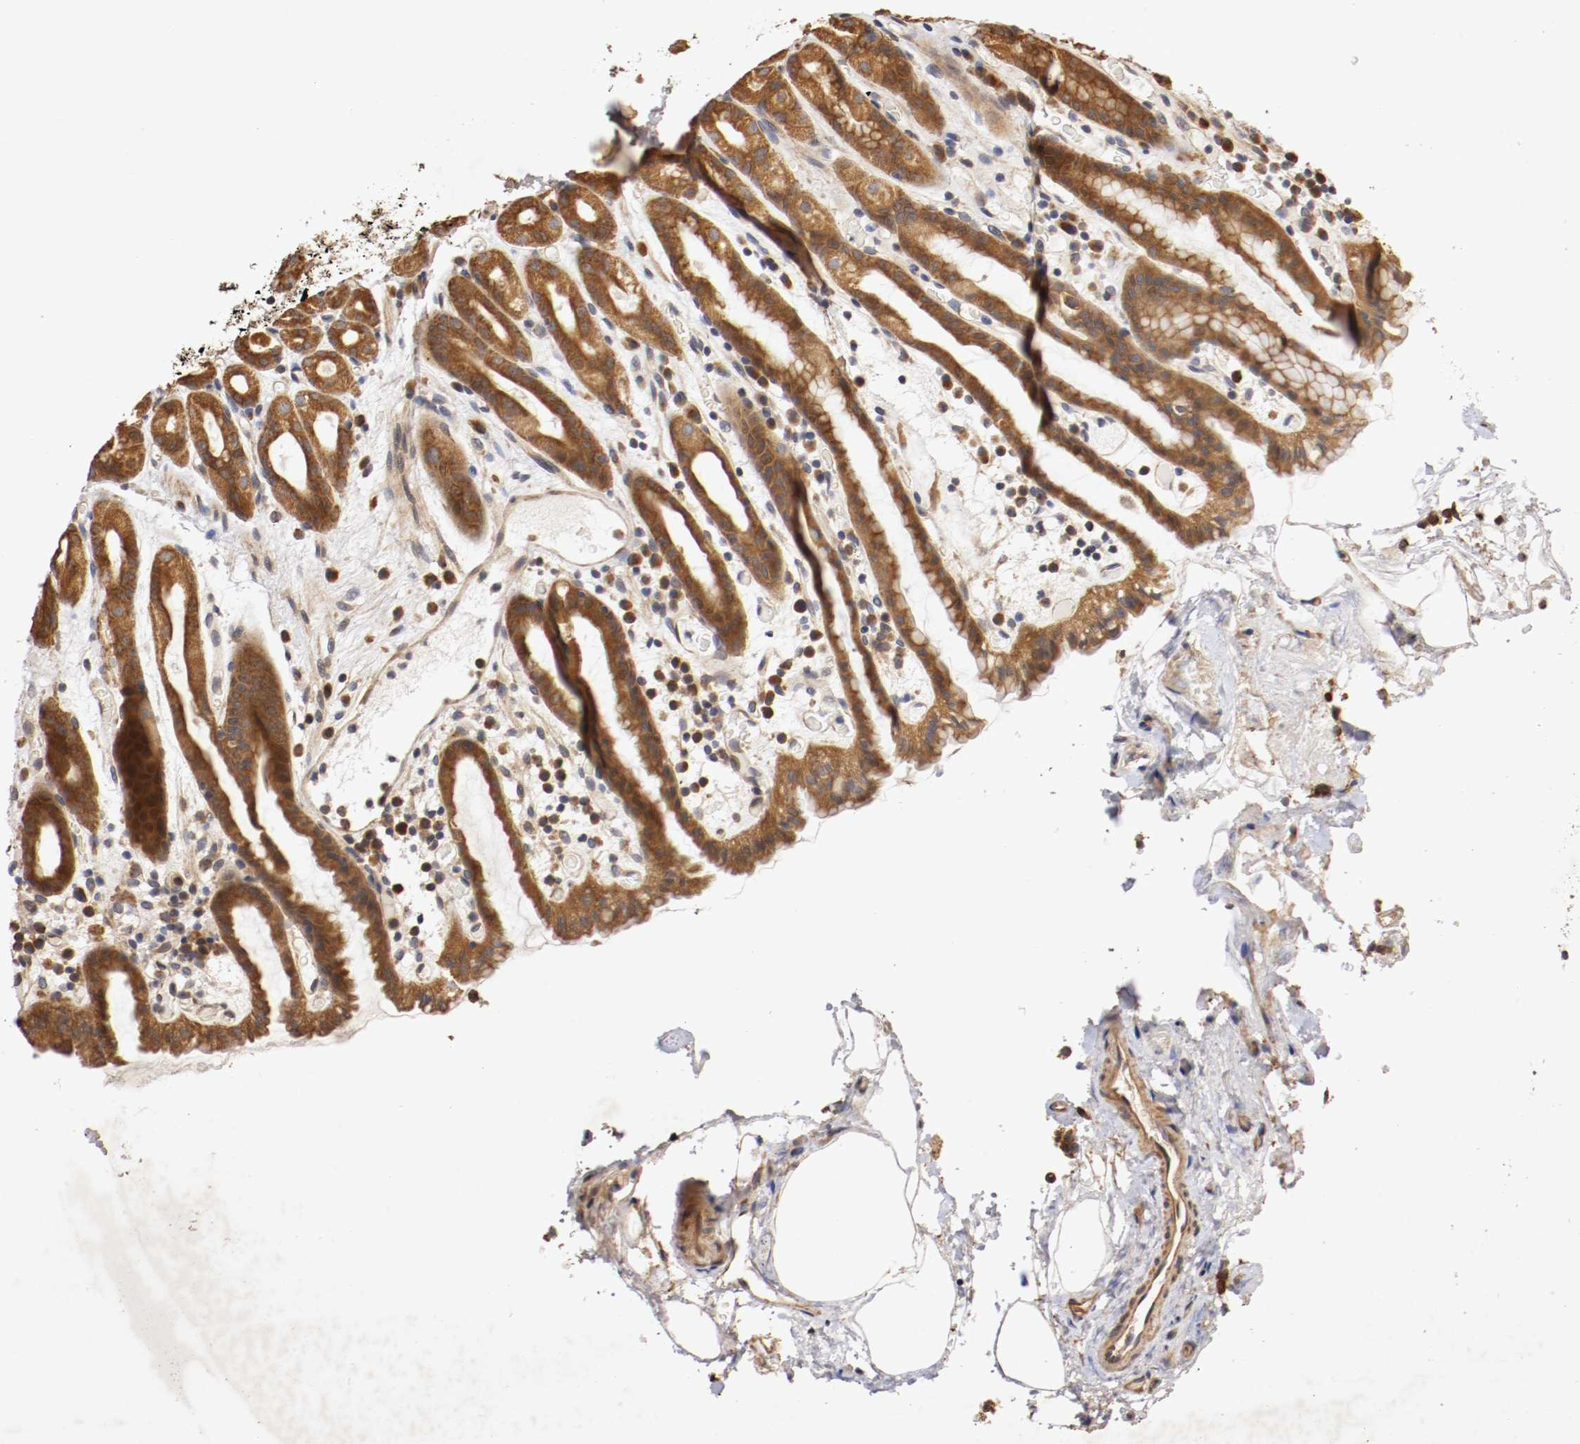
{"staining": {"intensity": "strong", "quantity": ">75%", "location": "cytoplasmic/membranous"}, "tissue": "stomach", "cell_type": "Glandular cells", "image_type": "normal", "snomed": [{"axis": "morphology", "description": "Normal tissue, NOS"}, {"axis": "topography", "description": "Stomach, upper"}], "caption": "IHC (DAB) staining of benign human stomach shows strong cytoplasmic/membranous protein positivity in about >75% of glandular cells. (DAB IHC with brightfield microscopy, high magnification).", "gene": "VEZT", "patient": {"sex": "male", "age": 68}}